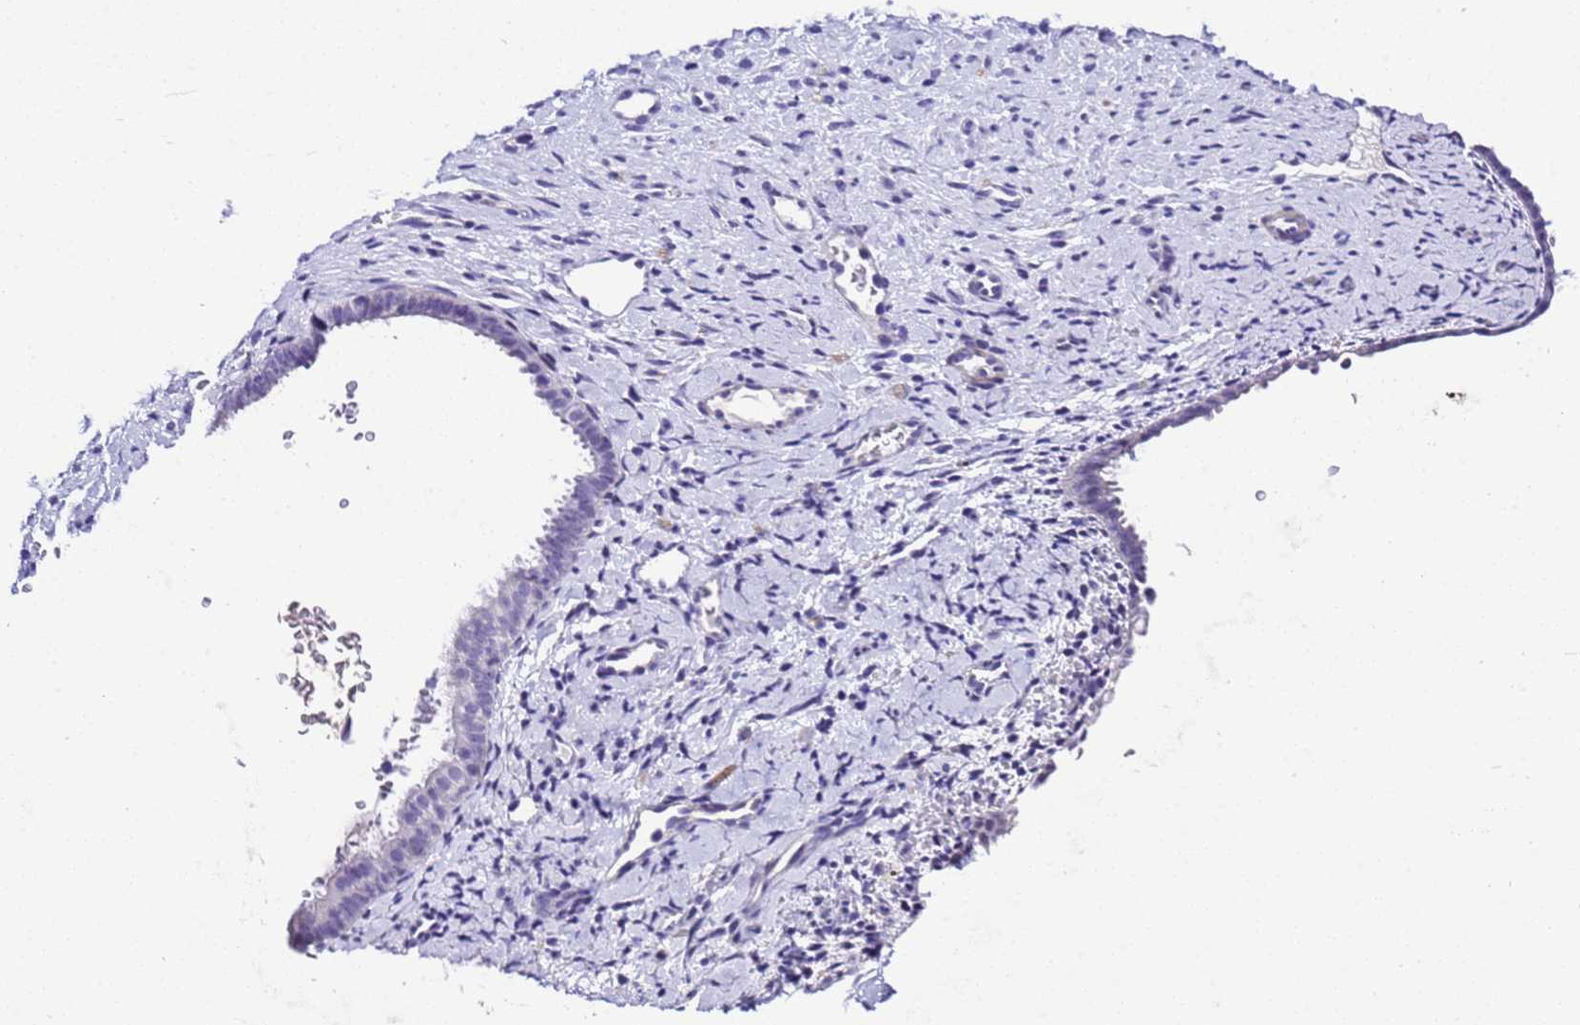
{"staining": {"intensity": "negative", "quantity": "none", "location": "none"}, "tissue": "endometrium", "cell_type": "Cells in endometrial stroma", "image_type": "normal", "snomed": [{"axis": "morphology", "description": "Normal tissue, NOS"}, {"axis": "topography", "description": "Endometrium"}], "caption": "Cells in endometrial stroma are negative for brown protein staining in unremarkable endometrium. The staining was performed using DAB to visualize the protein expression in brown, while the nuclei were stained in blue with hematoxylin (Magnification: 20x).", "gene": "ZNF417", "patient": {"sex": "female", "age": 65}}